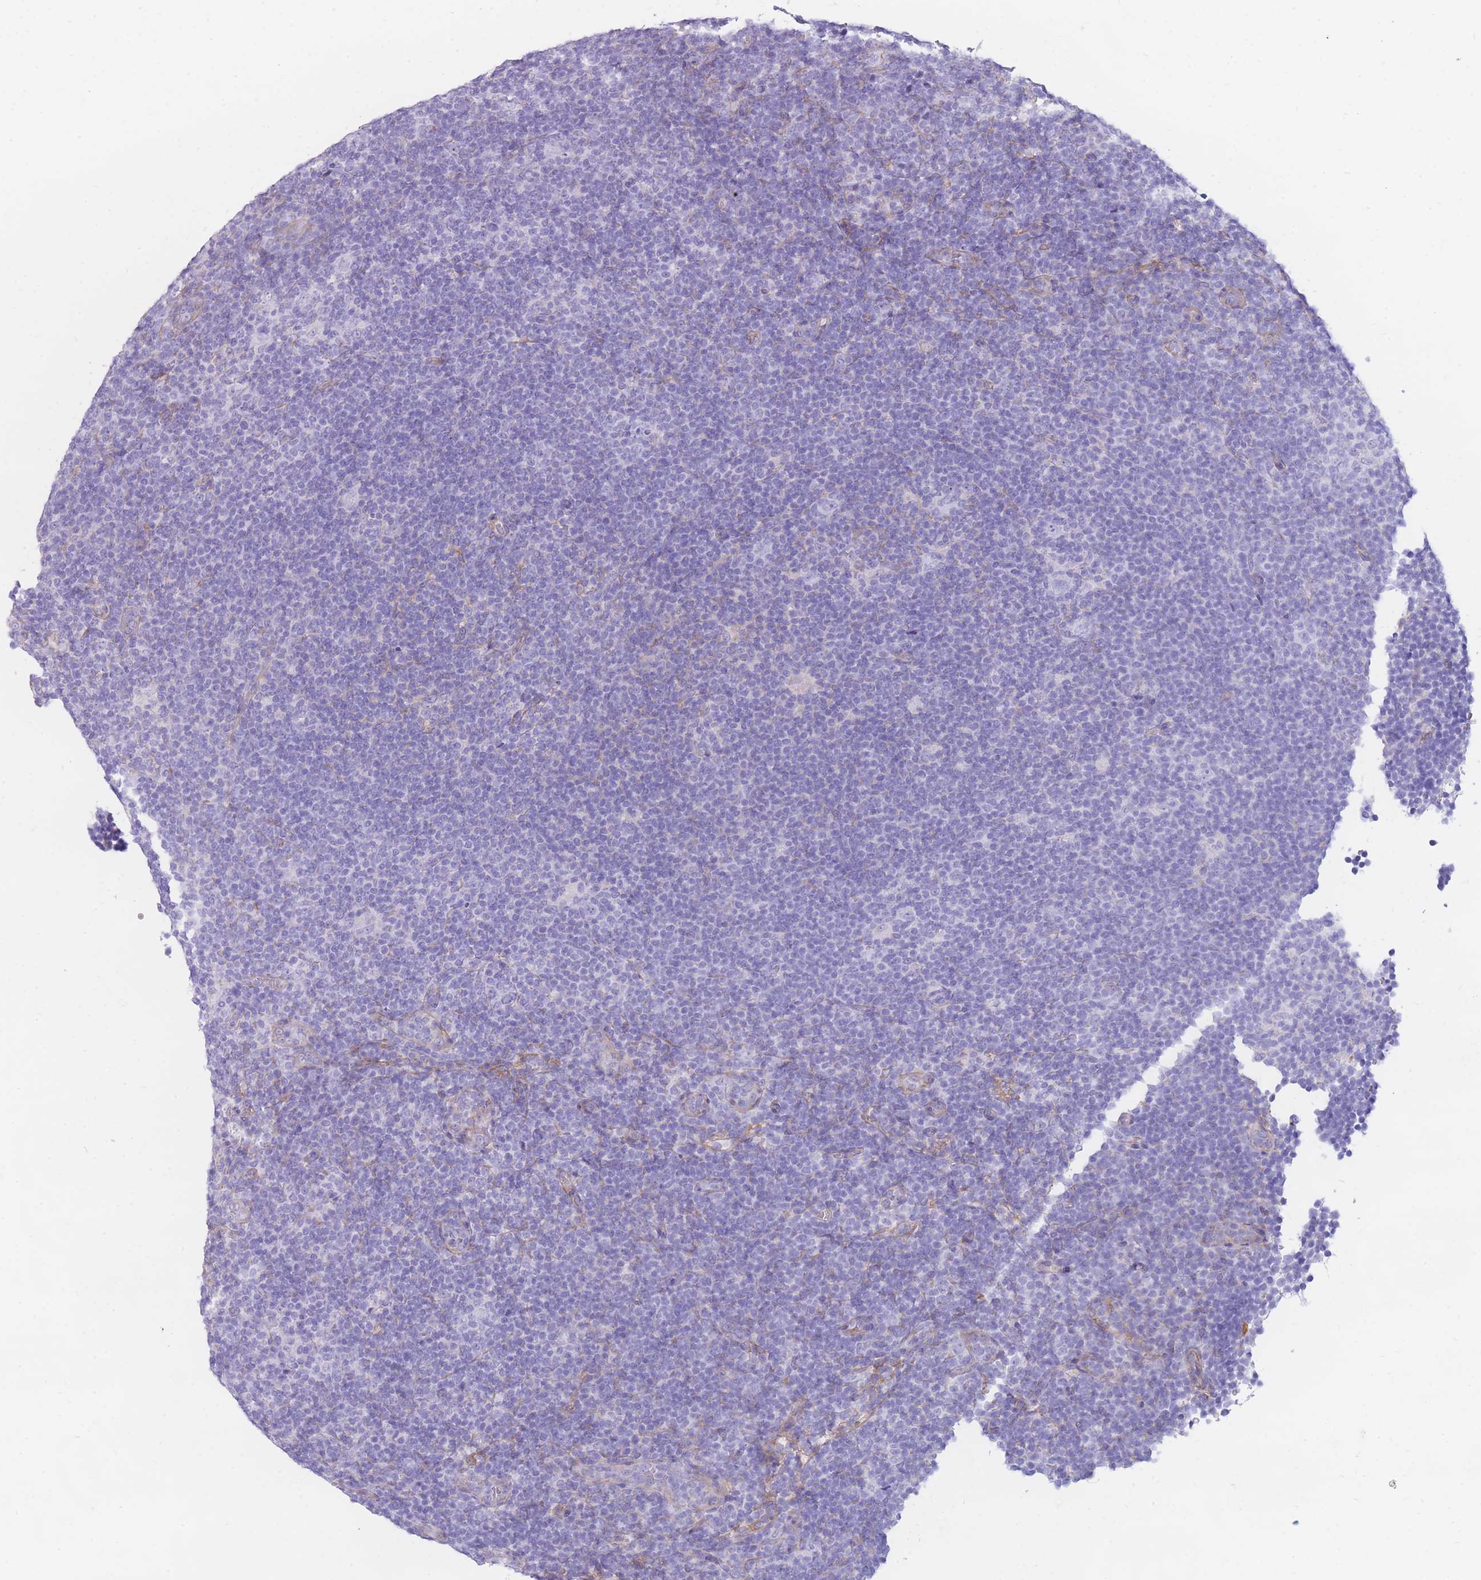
{"staining": {"intensity": "negative", "quantity": "none", "location": "none"}, "tissue": "lymphoma", "cell_type": "Tumor cells", "image_type": "cancer", "snomed": [{"axis": "morphology", "description": "Hodgkin's disease, NOS"}, {"axis": "topography", "description": "Lymph node"}], "caption": "The photomicrograph displays no significant expression in tumor cells of lymphoma.", "gene": "MTSS2", "patient": {"sex": "female", "age": 57}}